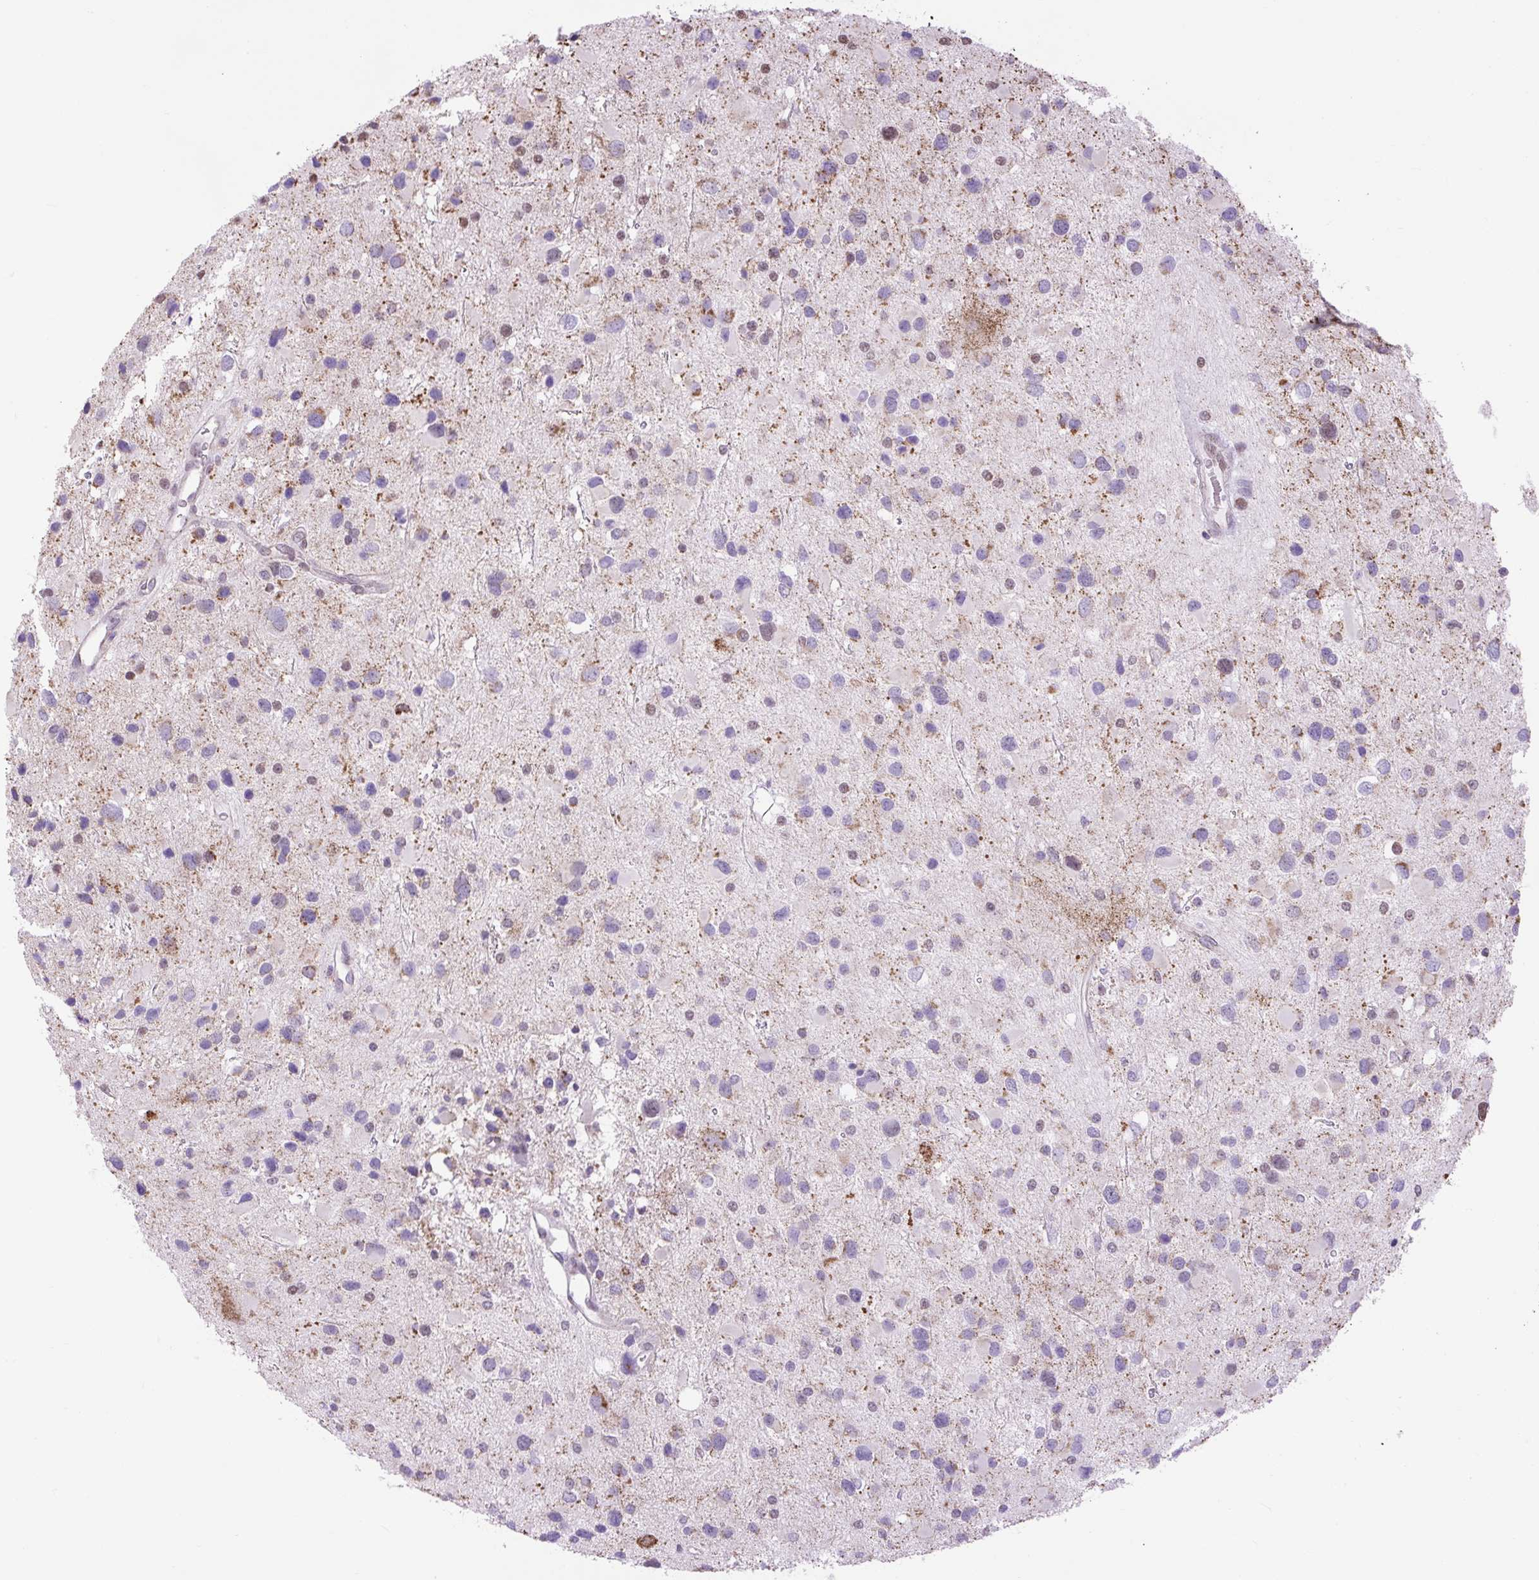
{"staining": {"intensity": "moderate", "quantity": "<25%", "location": "cytoplasmic/membranous"}, "tissue": "glioma", "cell_type": "Tumor cells", "image_type": "cancer", "snomed": [{"axis": "morphology", "description": "Glioma, malignant, Low grade"}, {"axis": "topography", "description": "Brain"}], "caption": "This is an image of IHC staining of malignant glioma (low-grade), which shows moderate staining in the cytoplasmic/membranous of tumor cells.", "gene": "SCO2", "patient": {"sex": "female", "age": 32}}